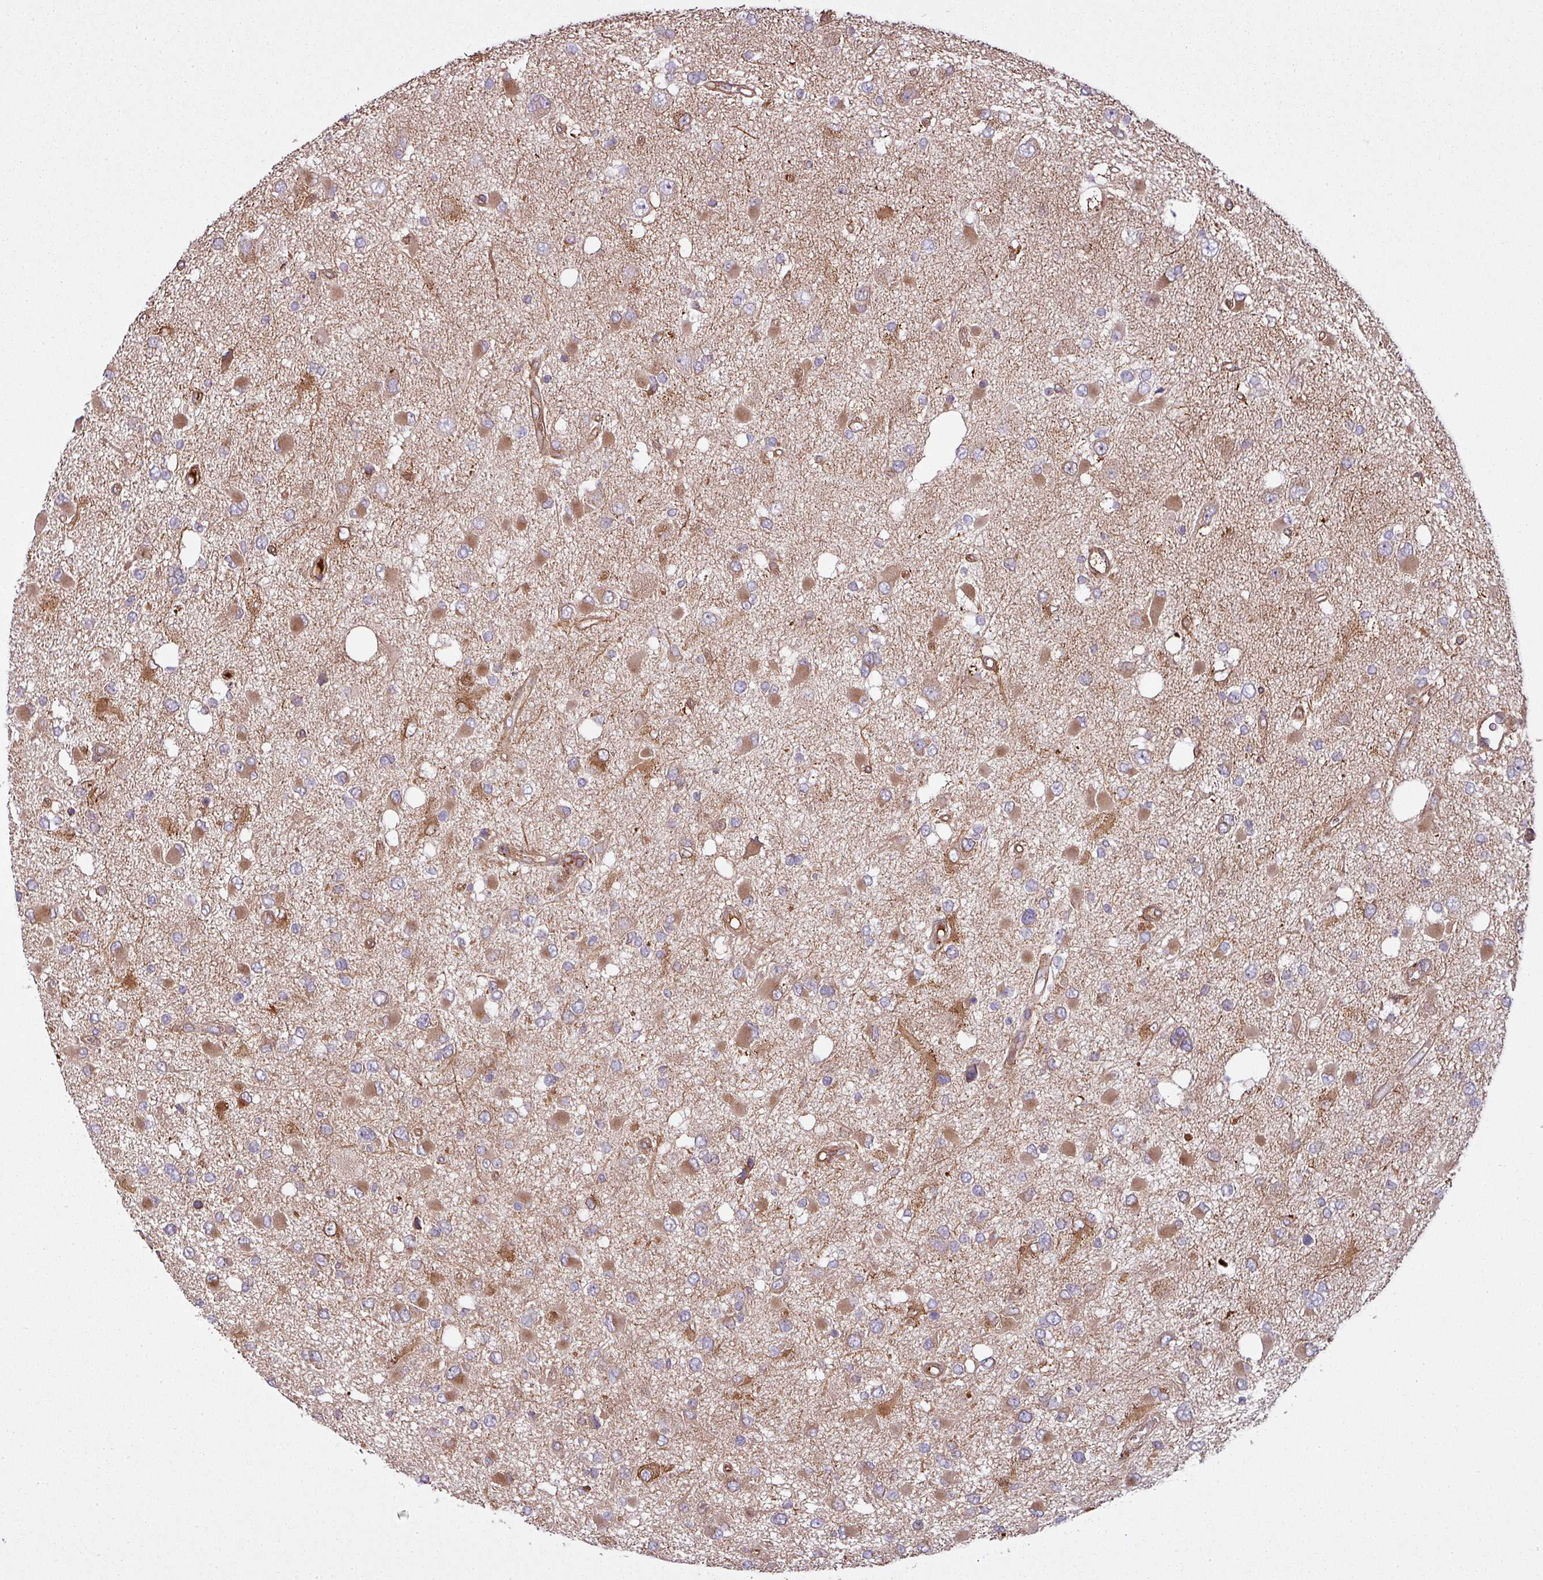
{"staining": {"intensity": "moderate", "quantity": "25%-75%", "location": "cytoplasmic/membranous"}, "tissue": "glioma", "cell_type": "Tumor cells", "image_type": "cancer", "snomed": [{"axis": "morphology", "description": "Glioma, malignant, High grade"}, {"axis": "topography", "description": "Brain"}], "caption": "A brown stain shows moderate cytoplasmic/membranous positivity of a protein in malignant high-grade glioma tumor cells.", "gene": "SNRNP25", "patient": {"sex": "male", "age": 53}}